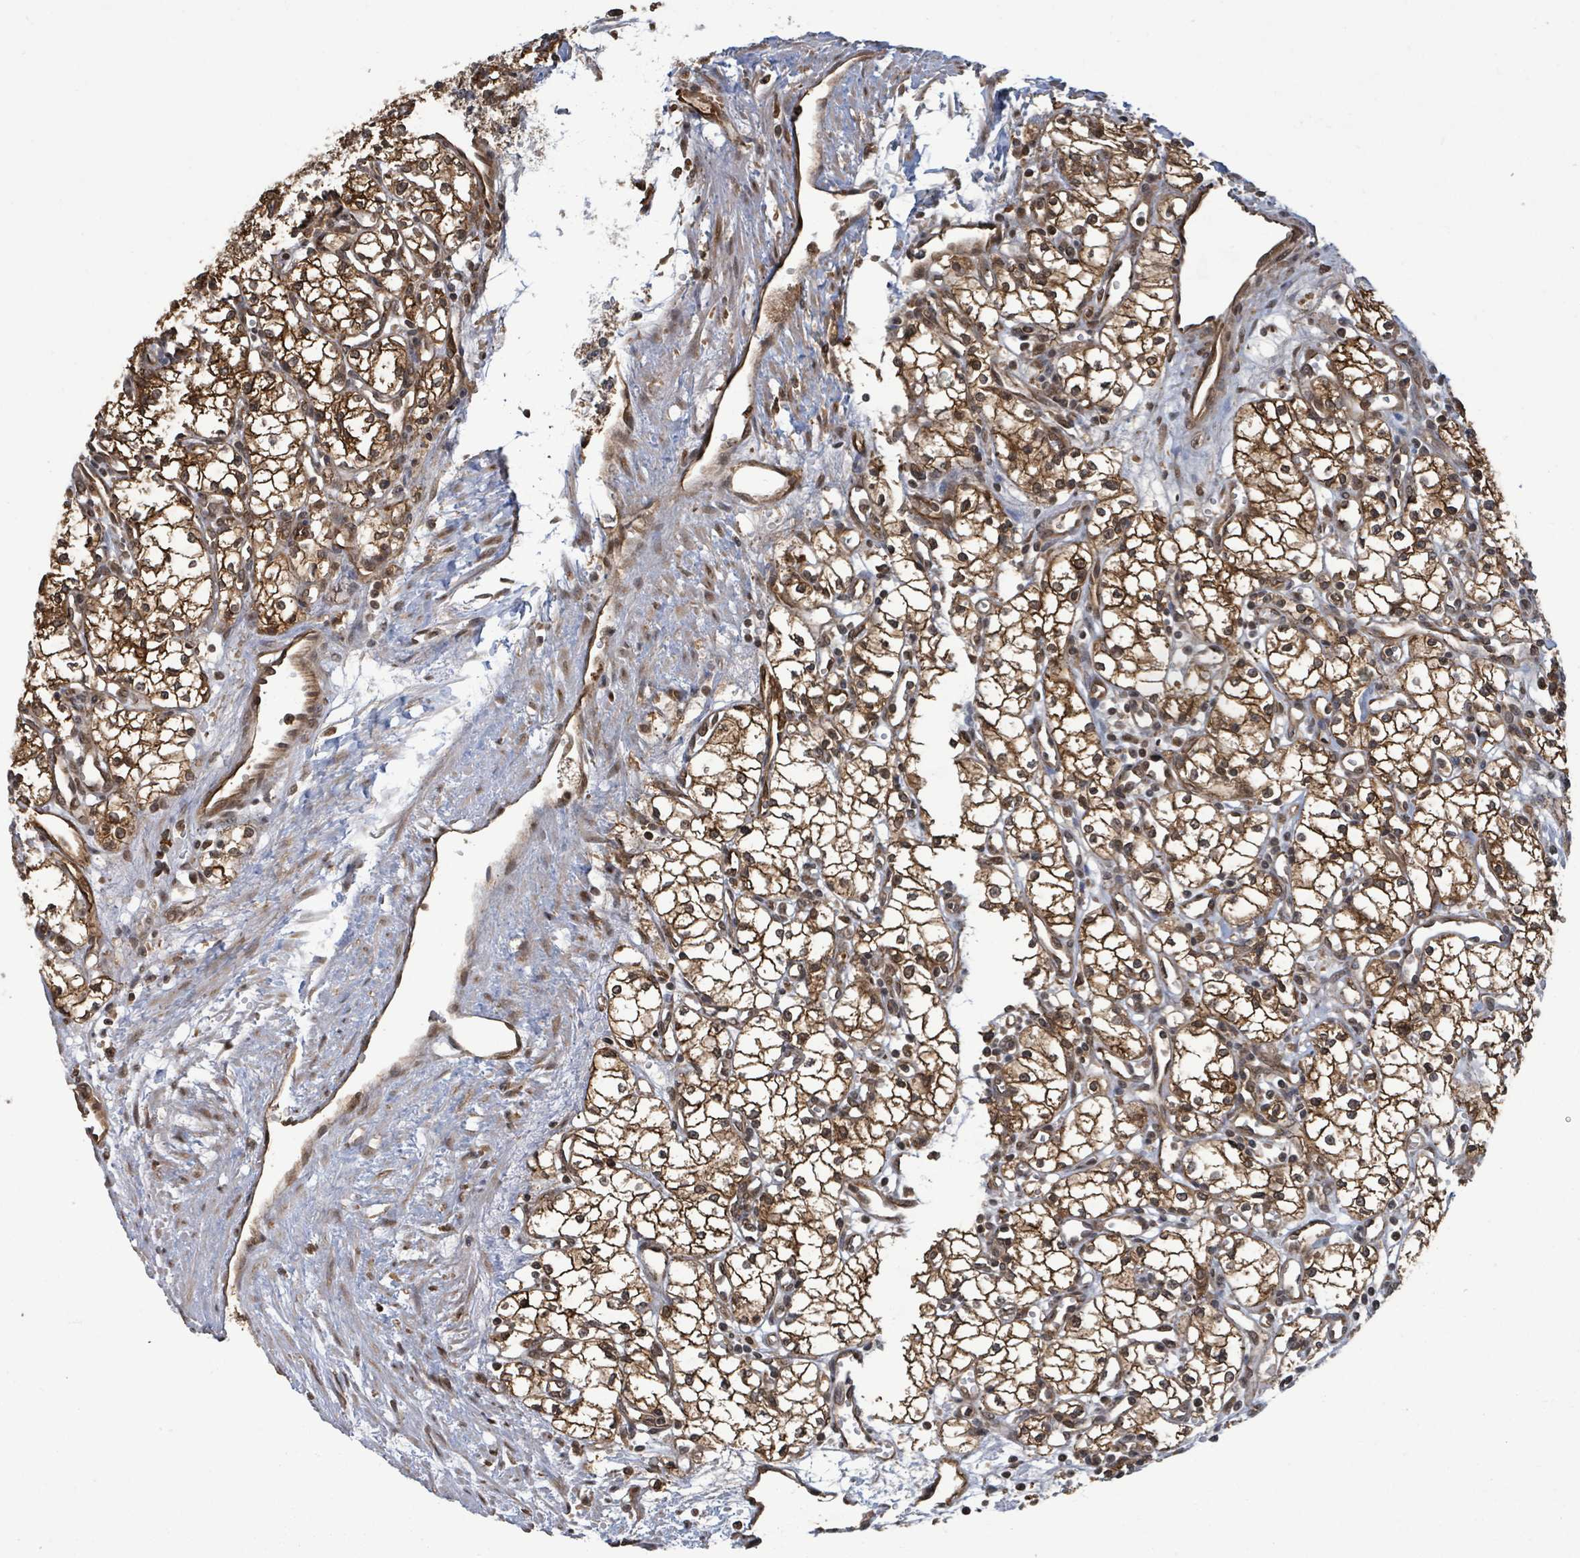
{"staining": {"intensity": "strong", "quantity": ">75%", "location": "cytoplasmic/membranous"}, "tissue": "renal cancer", "cell_type": "Tumor cells", "image_type": "cancer", "snomed": [{"axis": "morphology", "description": "Adenocarcinoma, NOS"}, {"axis": "topography", "description": "Kidney"}], "caption": "IHC (DAB (3,3'-diaminobenzidine)) staining of human renal cancer reveals strong cytoplasmic/membranous protein positivity in about >75% of tumor cells.", "gene": "KLC1", "patient": {"sex": "male", "age": 59}}